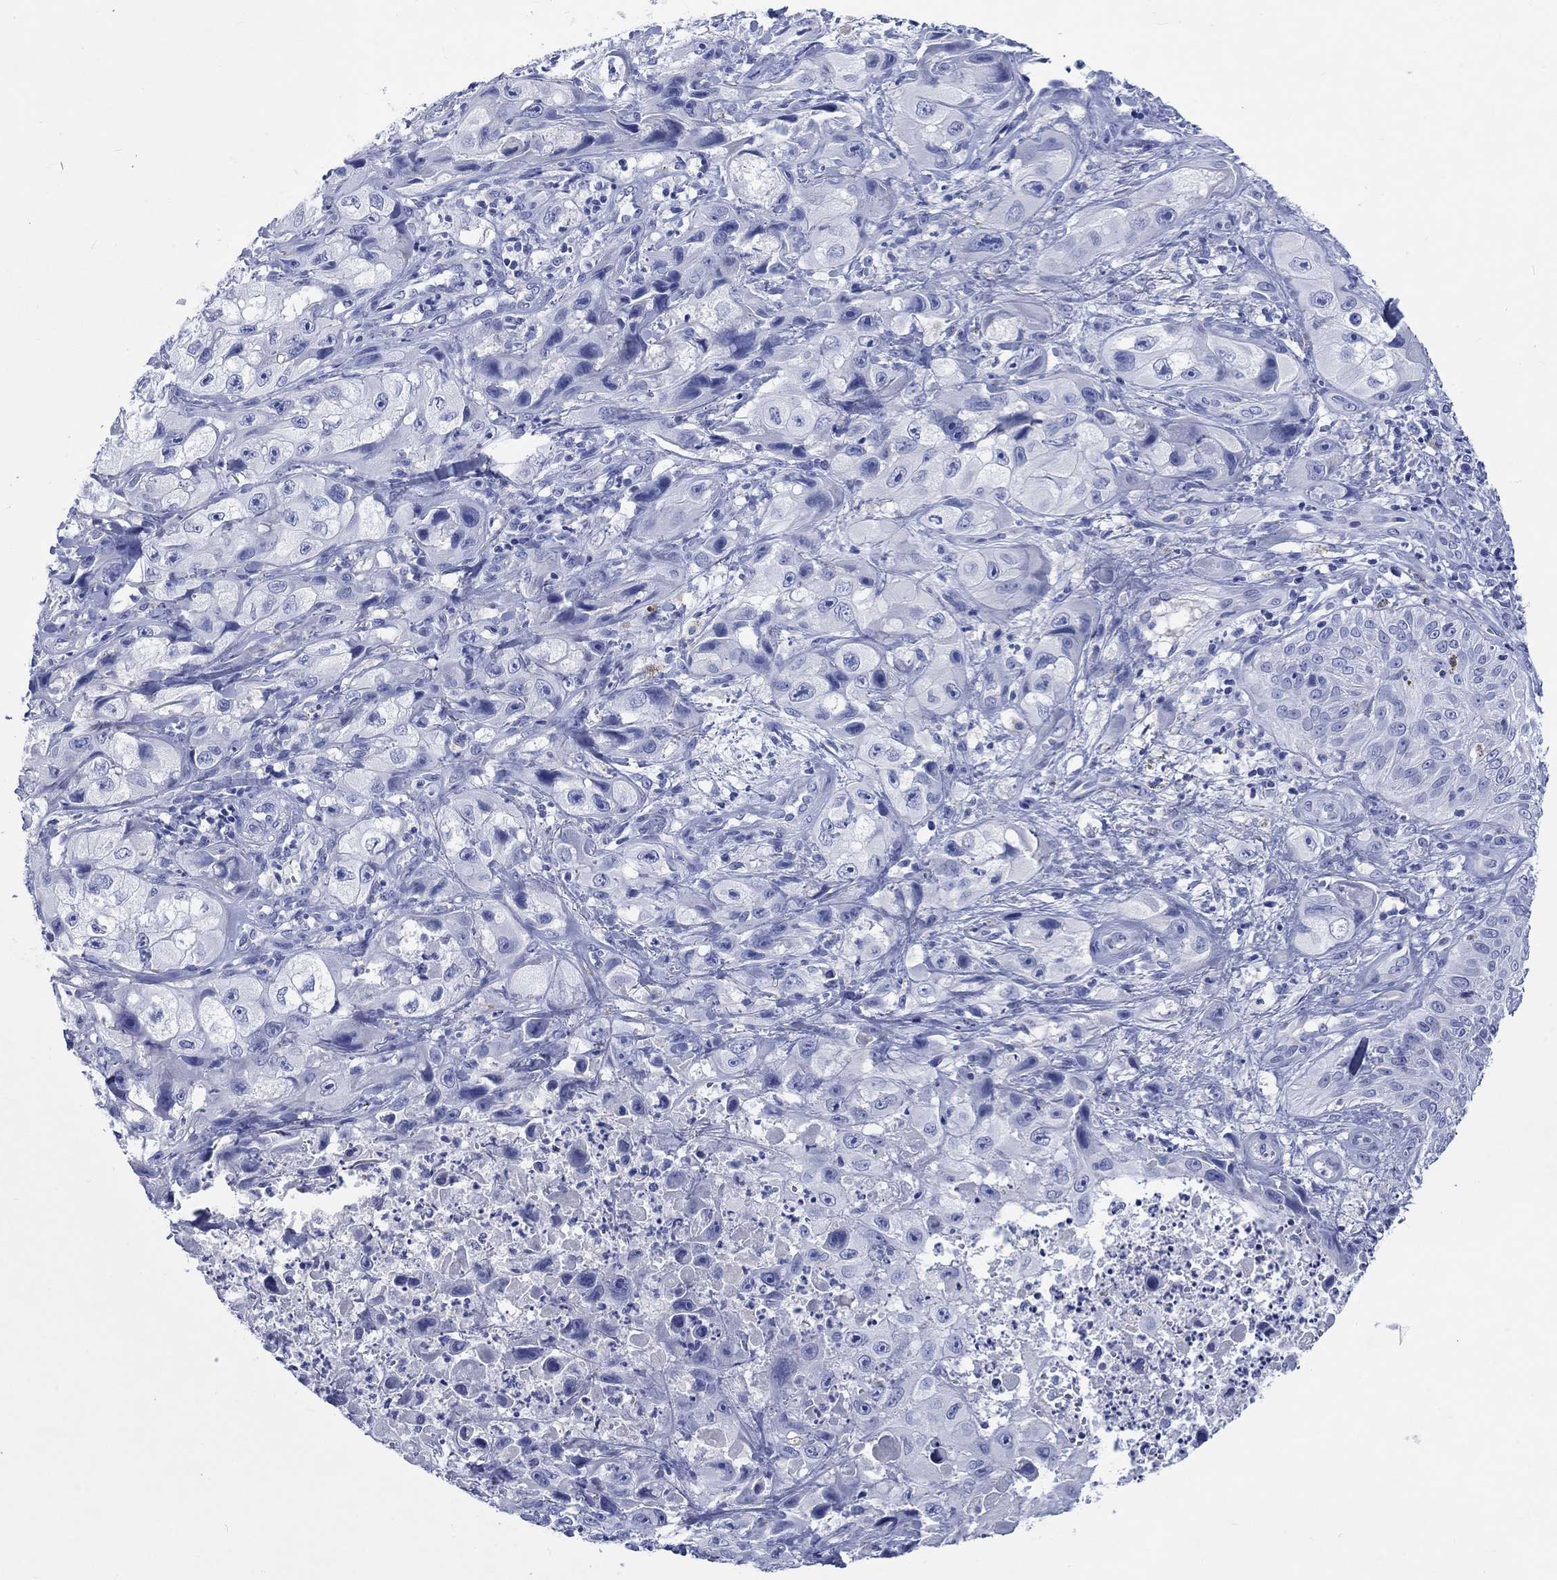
{"staining": {"intensity": "negative", "quantity": "none", "location": "none"}, "tissue": "skin cancer", "cell_type": "Tumor cells", "image_type": "cancer", "snomed": [{"axis": "morphology", "description": "Squamous cell carcinoma, NOS"}, {"axis": "topography", "description": "Skin"}, {"axis": "topography", "description": "Subcutis"}], "caption": "Immunohistochemistry (IHC) photomicrograph of neoplastic tissue: human skin squamous cell carcinoma stained with DAB displays no significant protein staining in tumor cells. (DAB (3,3'-diaminobenzidine) IHC visualized using brightfield microscopy, high magnification).", "gene": "CACNG3", "patient": {"sex": "male", "age": 73}}